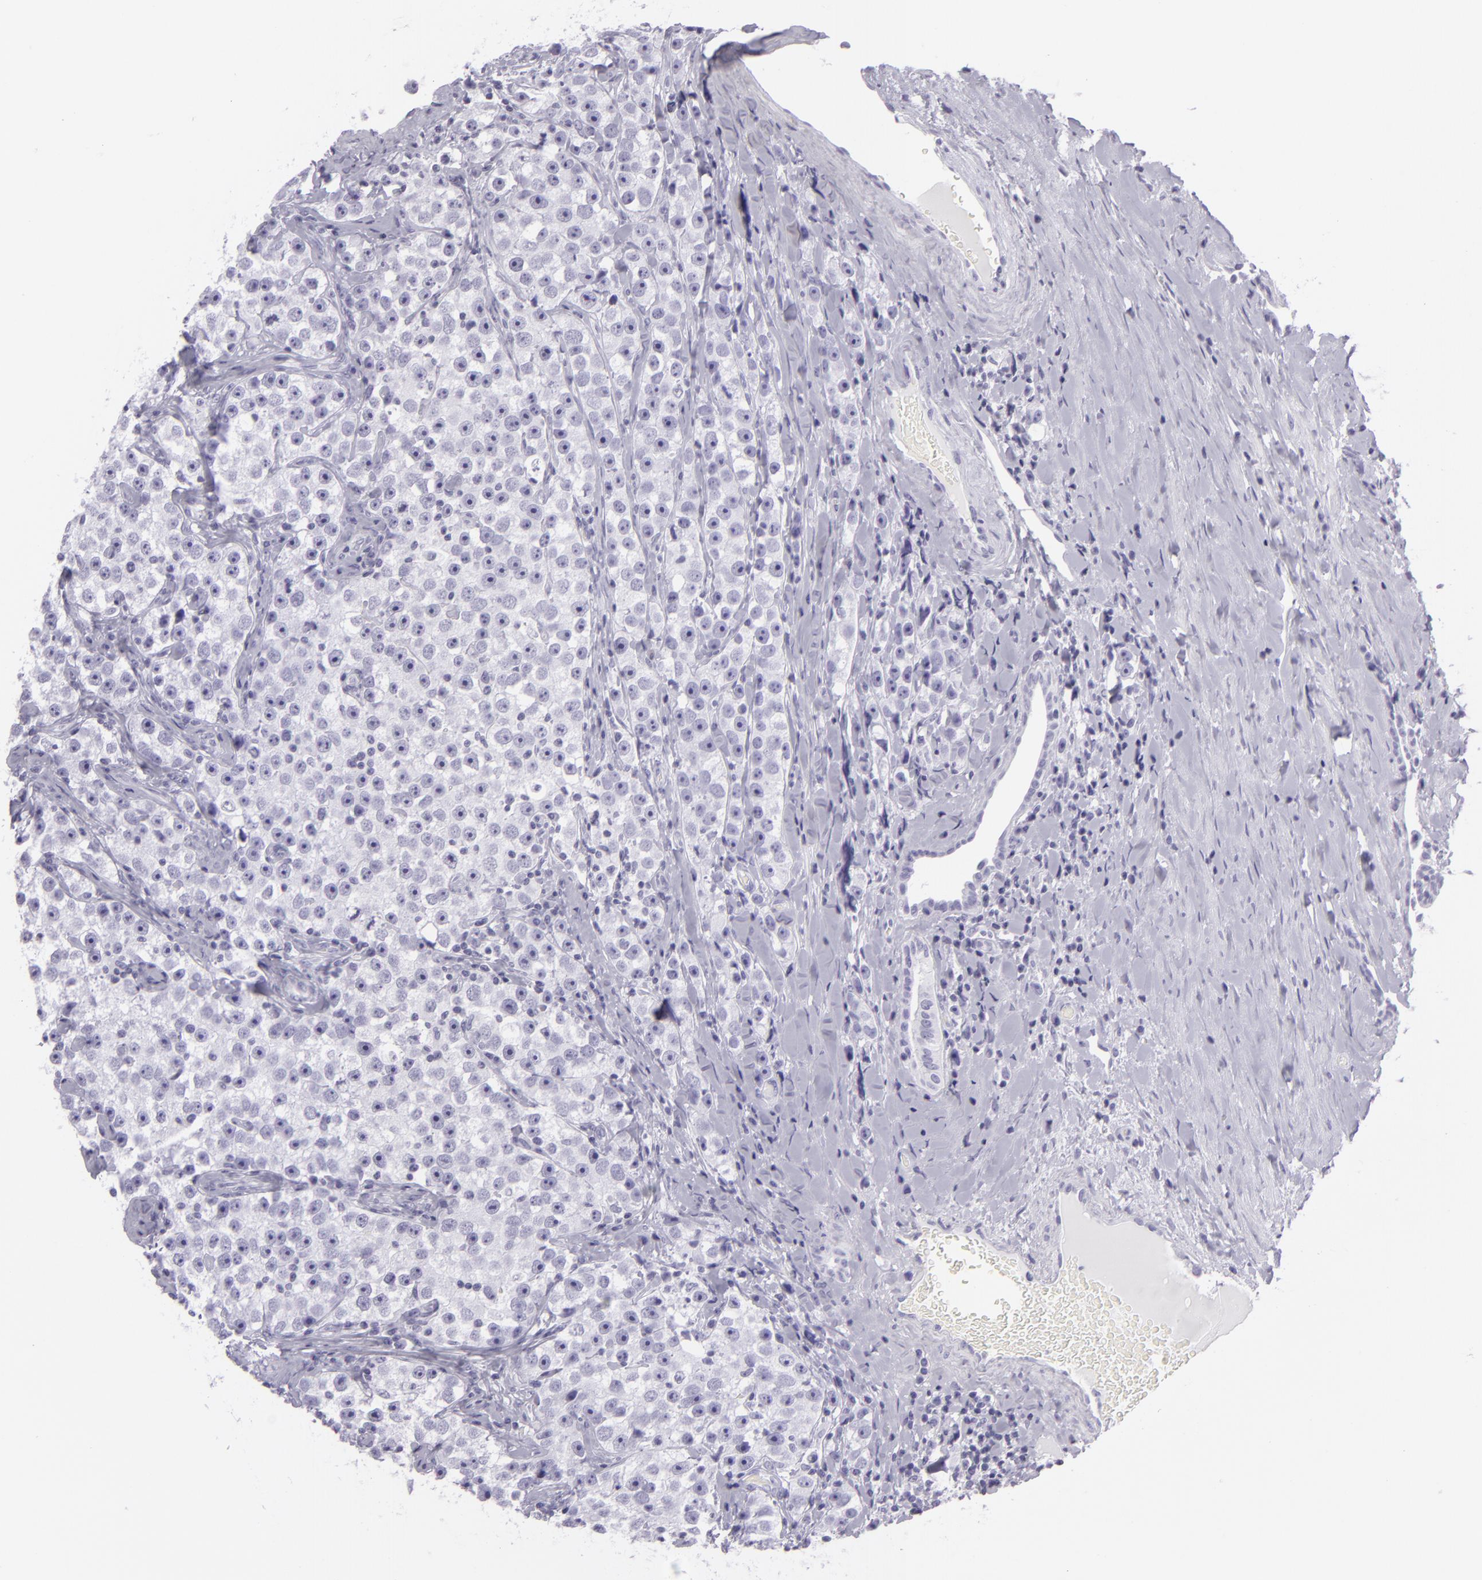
{"staining": {"intensity": "negative", "quantity": "none", "location": "none"}, "tissue": "testis cancer", "cell_type": "Tumor cells", "image_type": "cancer", "snomed": [{"axis": "morphology", "description": "Seminoma, NOS"}, {"axis": "topography", "description": "Testis"}], "caption": "A photomicrograph of seminoma (testis) stained for a protein displays no brown staining in tumor cells.", "gene": "MUC6", "patient": {"sex": "male", "age": 32}}